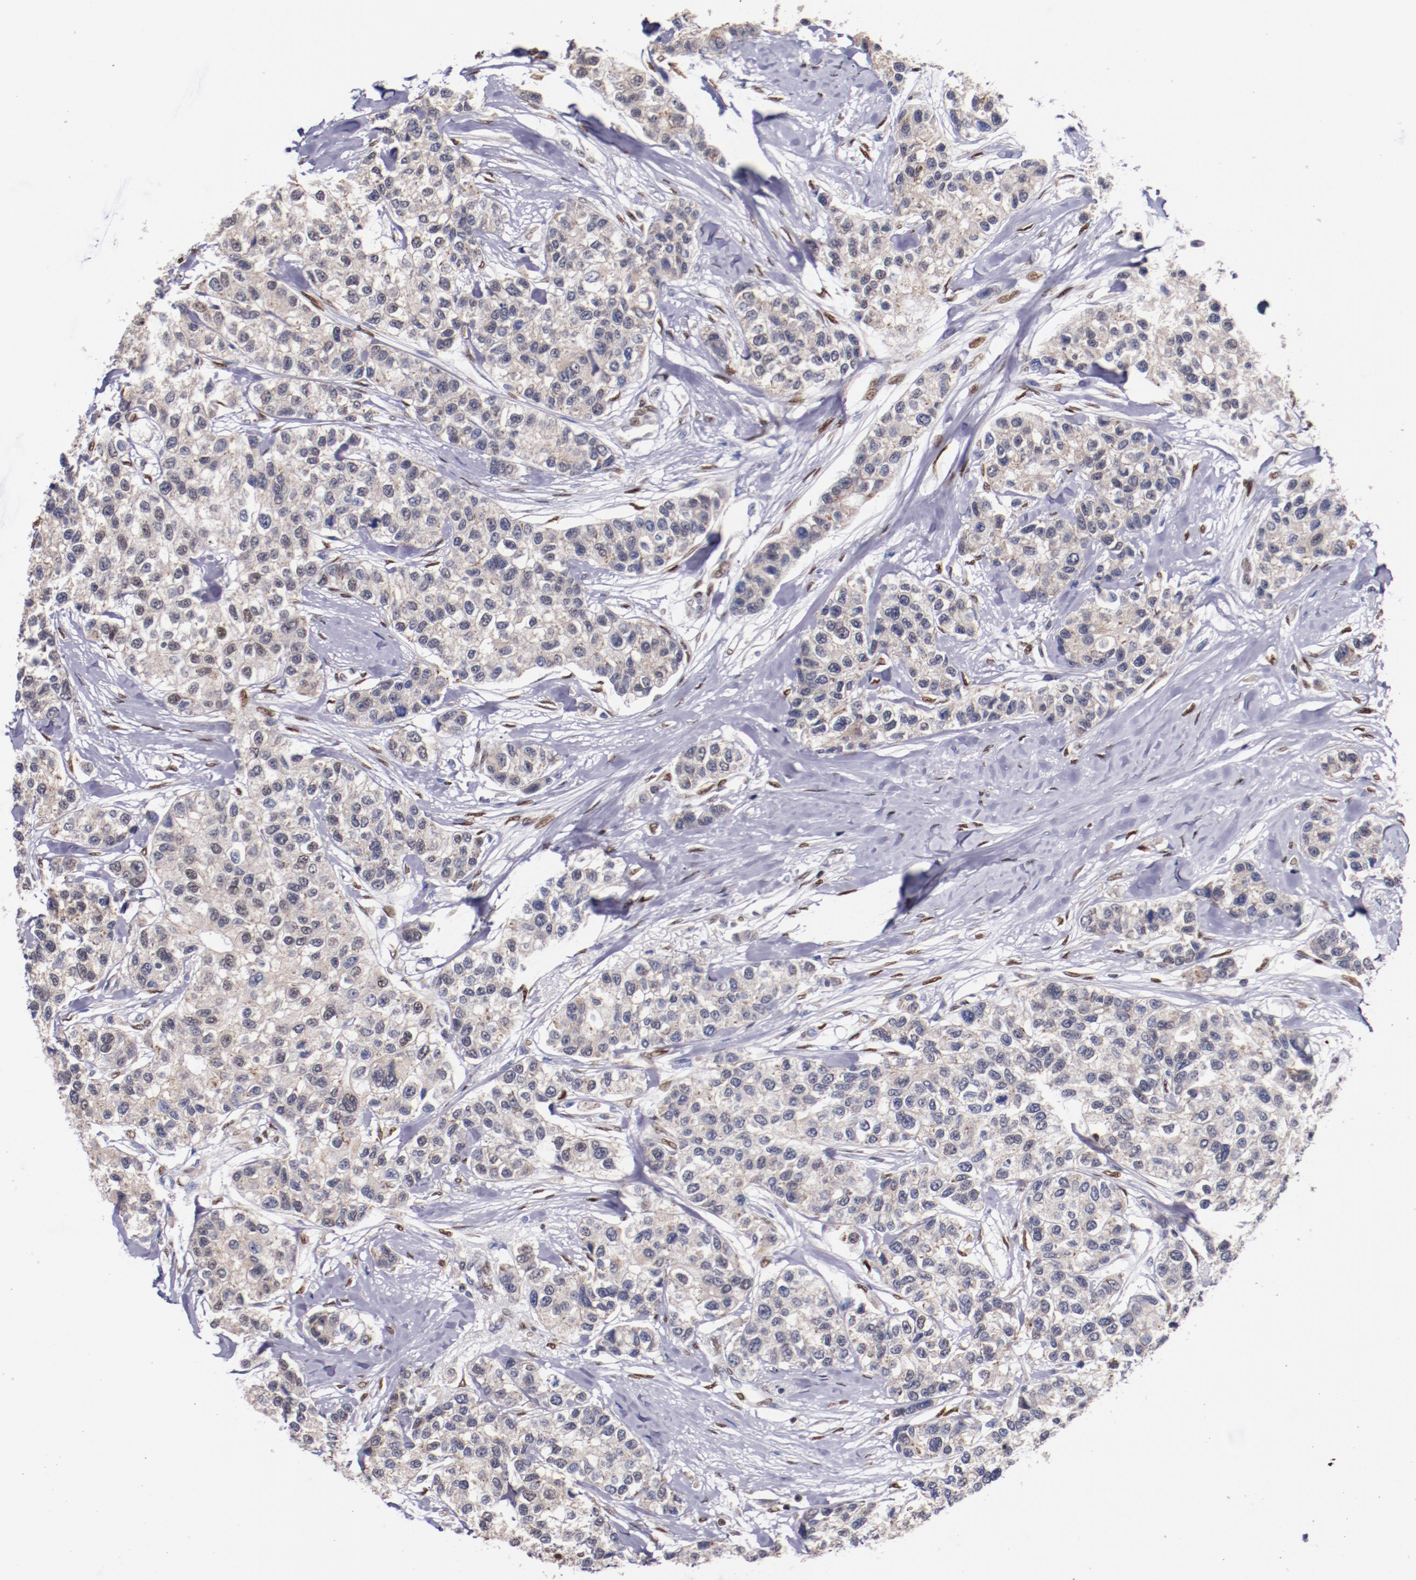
{"staining": {"intensity": "negative", "quantity": "none", "location": "none"}, "tissue": "breast cancer", "cell_type": "Tumor cells", "image_type": "cancer", "snomed": [{"axis": "morphology", "description": "Duct carcinoma"}, {"axis": "topography", "description": "Breast"}], "caption": "Immunohistochemistry image of neoplastic tissue: human breast cancer (intraductal carcinoma) stained with DAB (3,3'-diaminobenzidine) reveals no significant protein positivity in tumor cells.", "gene": "SRF", "patient": {"sex": "female", "age": 51}}